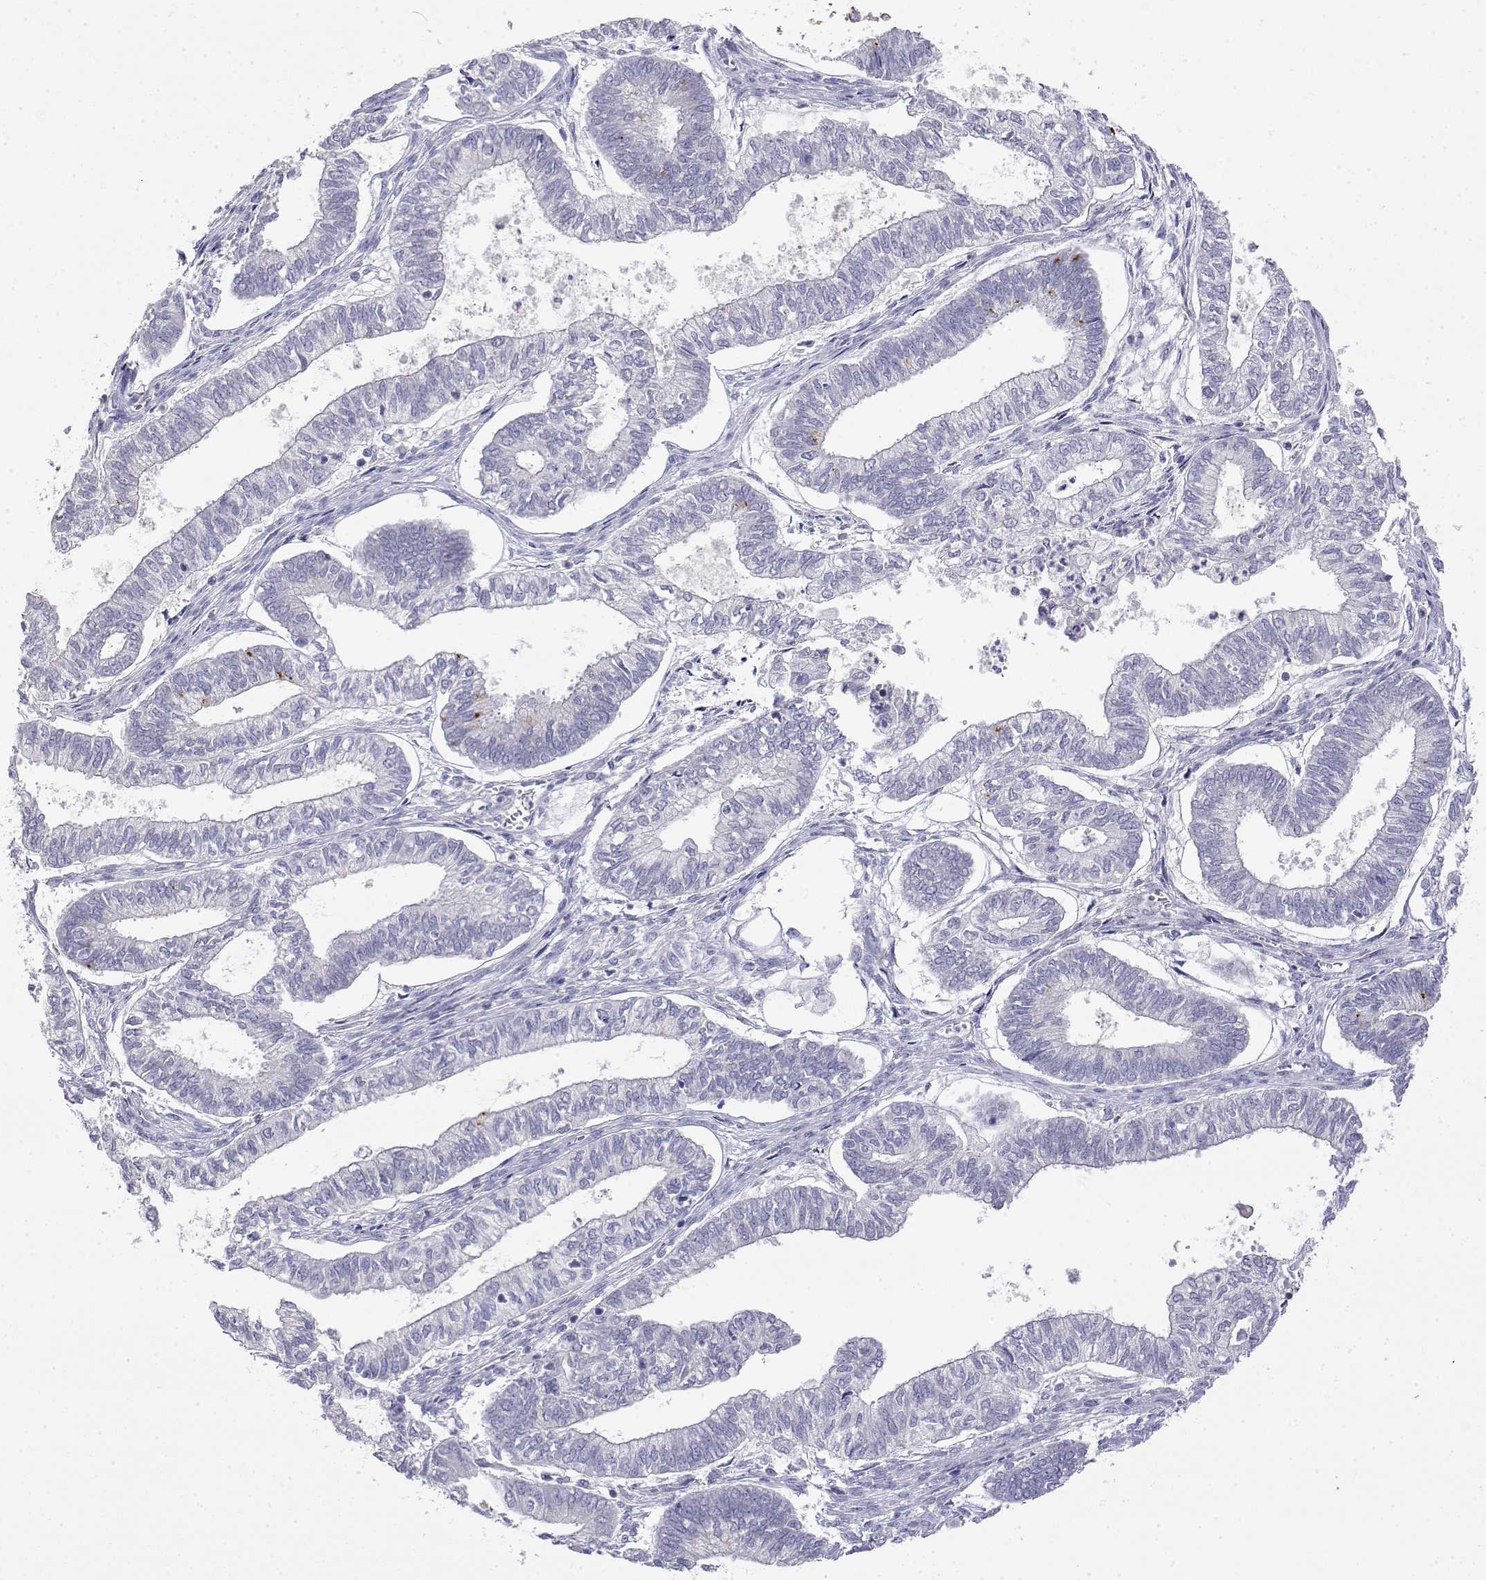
{"staining": {"intensity": "negative", "quantity": "none", "location": "none"}, "tissue": "ovarian cancer", "cell_type": "Tumor cells", "image_type": "cancer", "snomed": [{"axis": "morphology", "description": "Carcinoma, endometroid"}, {"axis": "topography", "description": "Ovary"}], "caption": "The photomicrograph displays no significant expression in tumor cells of ovarian cancer (endometroid carcinoma).", "gene": "LY6D", "patient": {"sex": "female", "age": 64}}